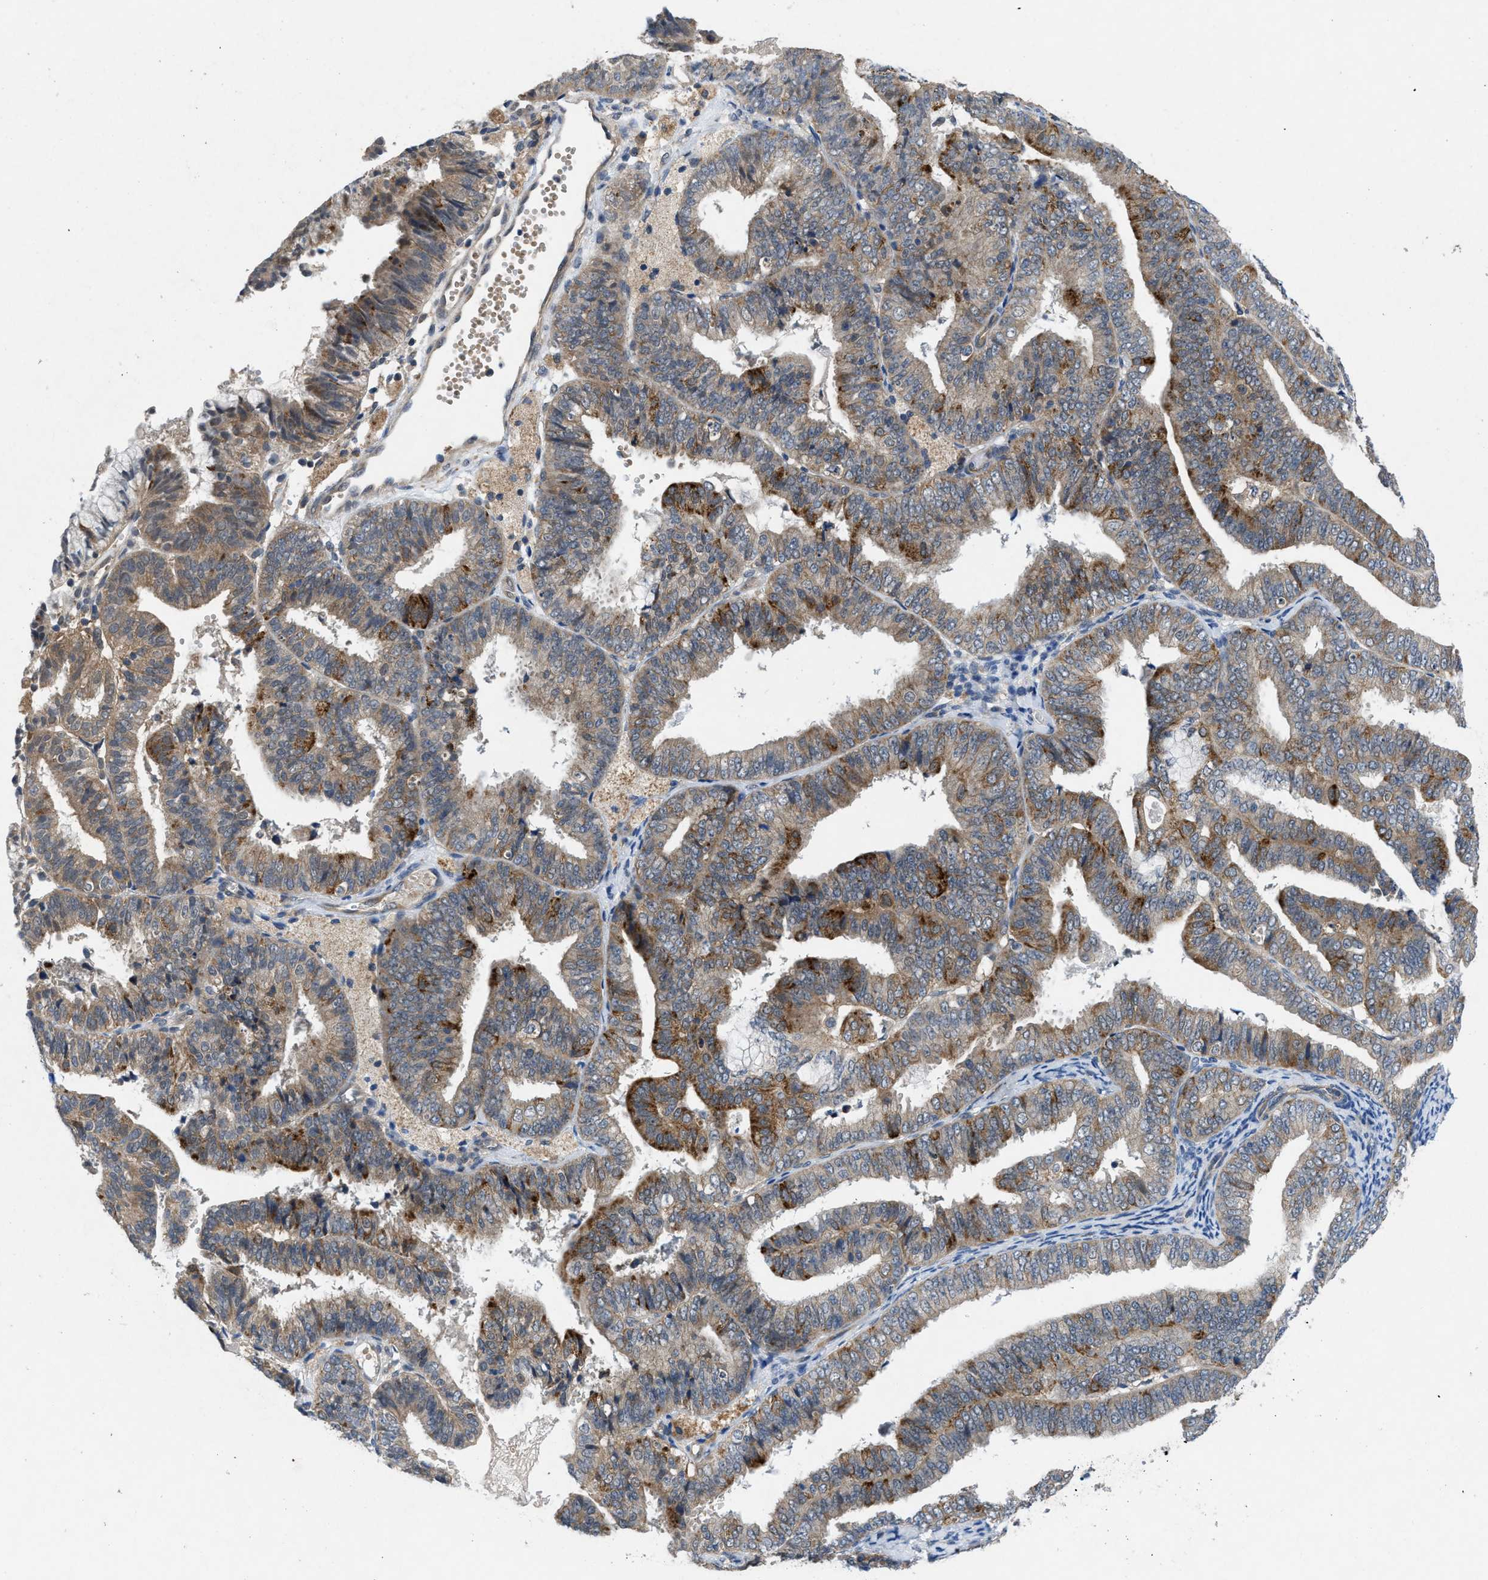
{"staining": {"intensity": "weak", "quantity": "25%-75%", "location": "cytoplasmic/membranous"}, "tissue": "endometrial cancer", "cell_type": "Tumor cells", "image_type": "cancer", "snomed": [{"axis": "morphology", "description": "Adenocarcinoma, NOS"}, {"axis": "topography", "description": "Endometrium"}], "caption": "IHC histopathology image of human endometrial adenocarcinoma stained for a protein (brown), which reveals low levels of weak cytoplasmic/membranous staining in about 25%-75% of tumor cells.", "gene": "PANX1", "patient": {"sex": "female", "age": 63}}